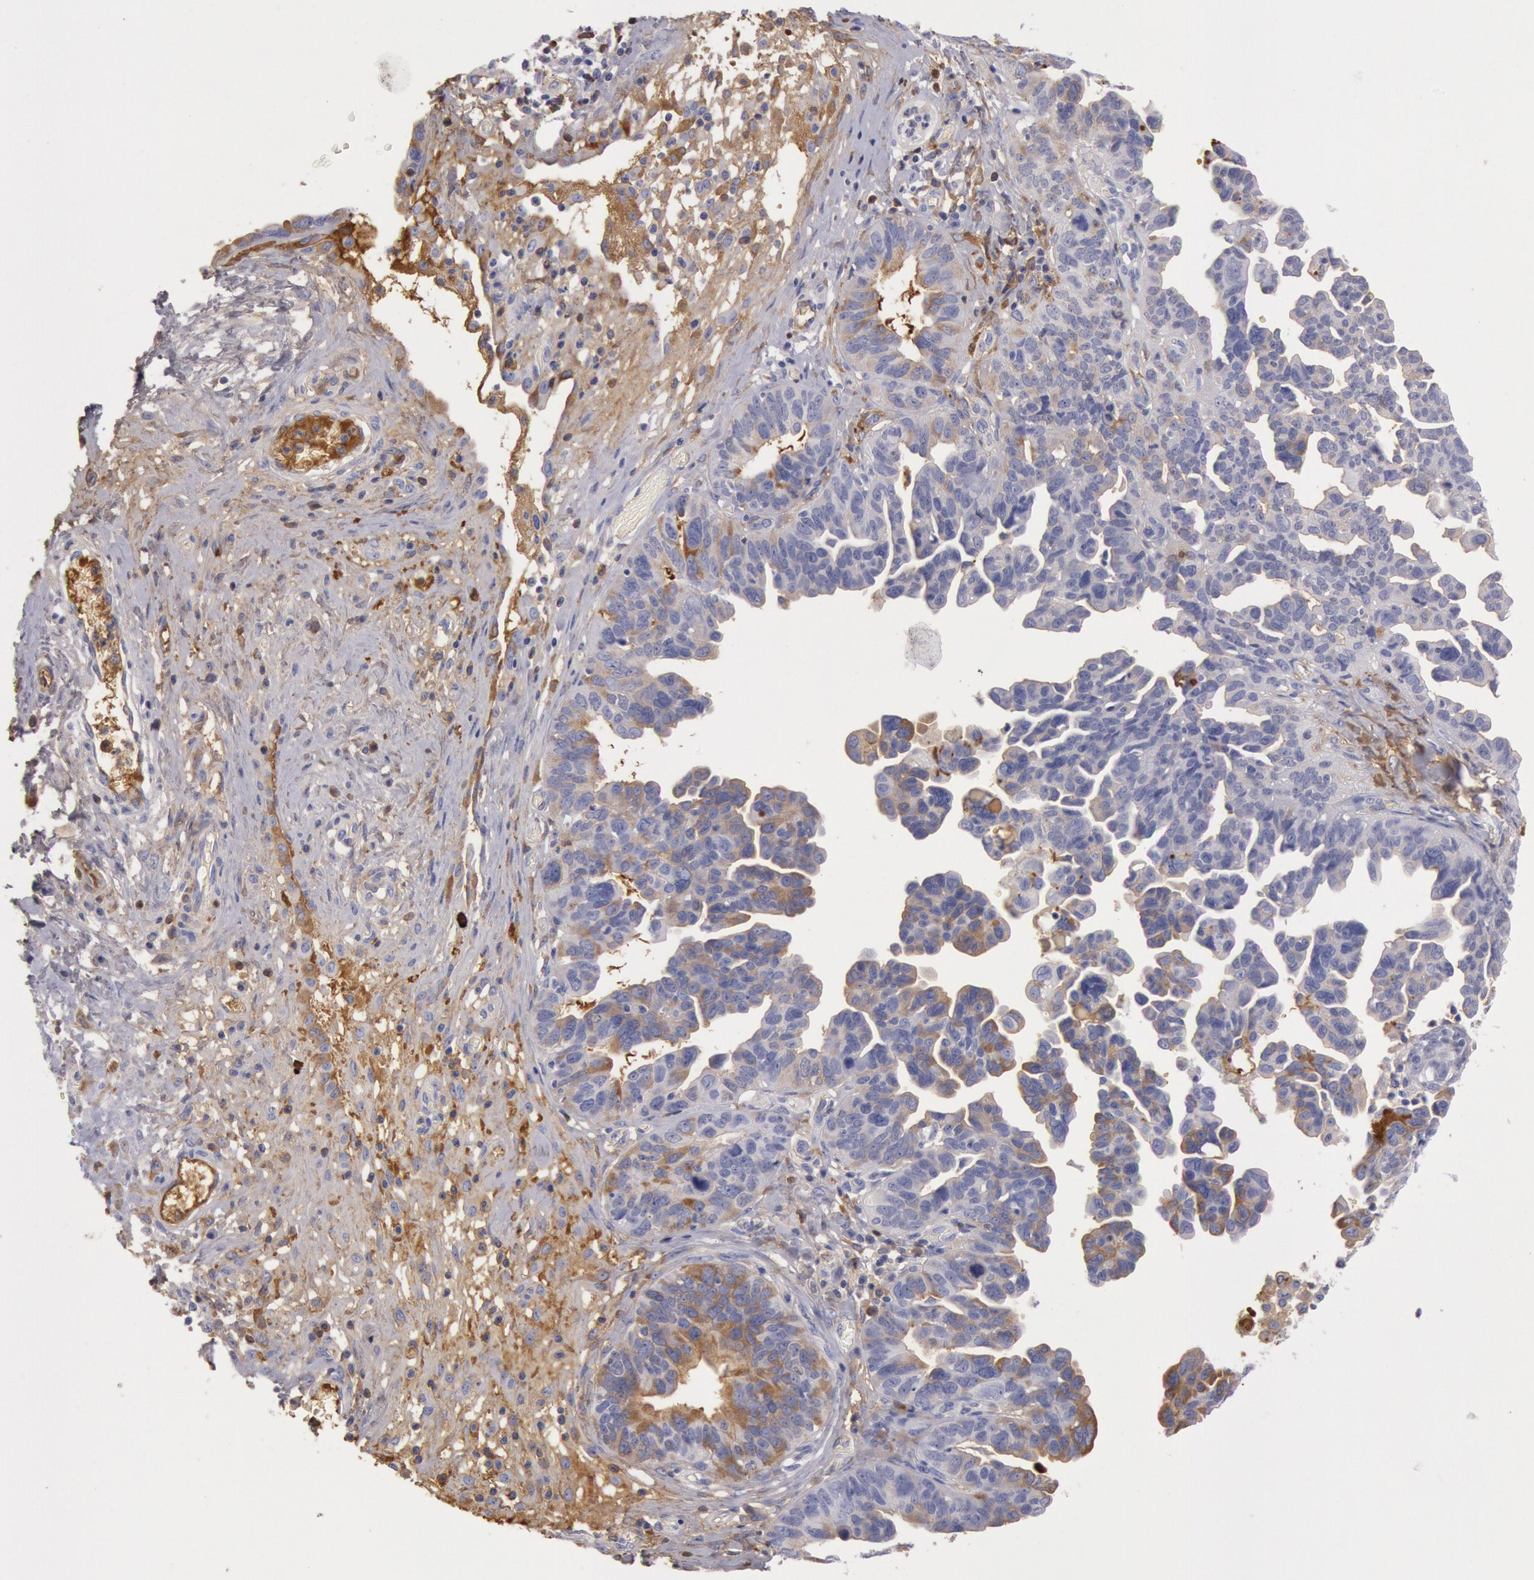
{"staining": {"intensity": "weak", "quantity": "25%-75%", "location": "cytoplasmic/membranous"}, "tissue": "ovarian cancer", "cell_type": "Tumor cells", "image_type": "cancer", "snomed": [{"axis": "morphology", "description": "Cystadenocarcinoma, serous, NOS"}, {"axis": "topography", "description": "Ovary"}], "caption": "Immunohistochemical staining of ovarian cancer (serous cystadenocarcinoma) displays low levels of weak cytoplasmic/membranous protein staining in approximately 25%-75% of tumor cells. (brown staining indicates protein expression, while blue staining denotes nuclei).", "gene": "IGHA1", "patient": {"sex": "female", "age": 64}}